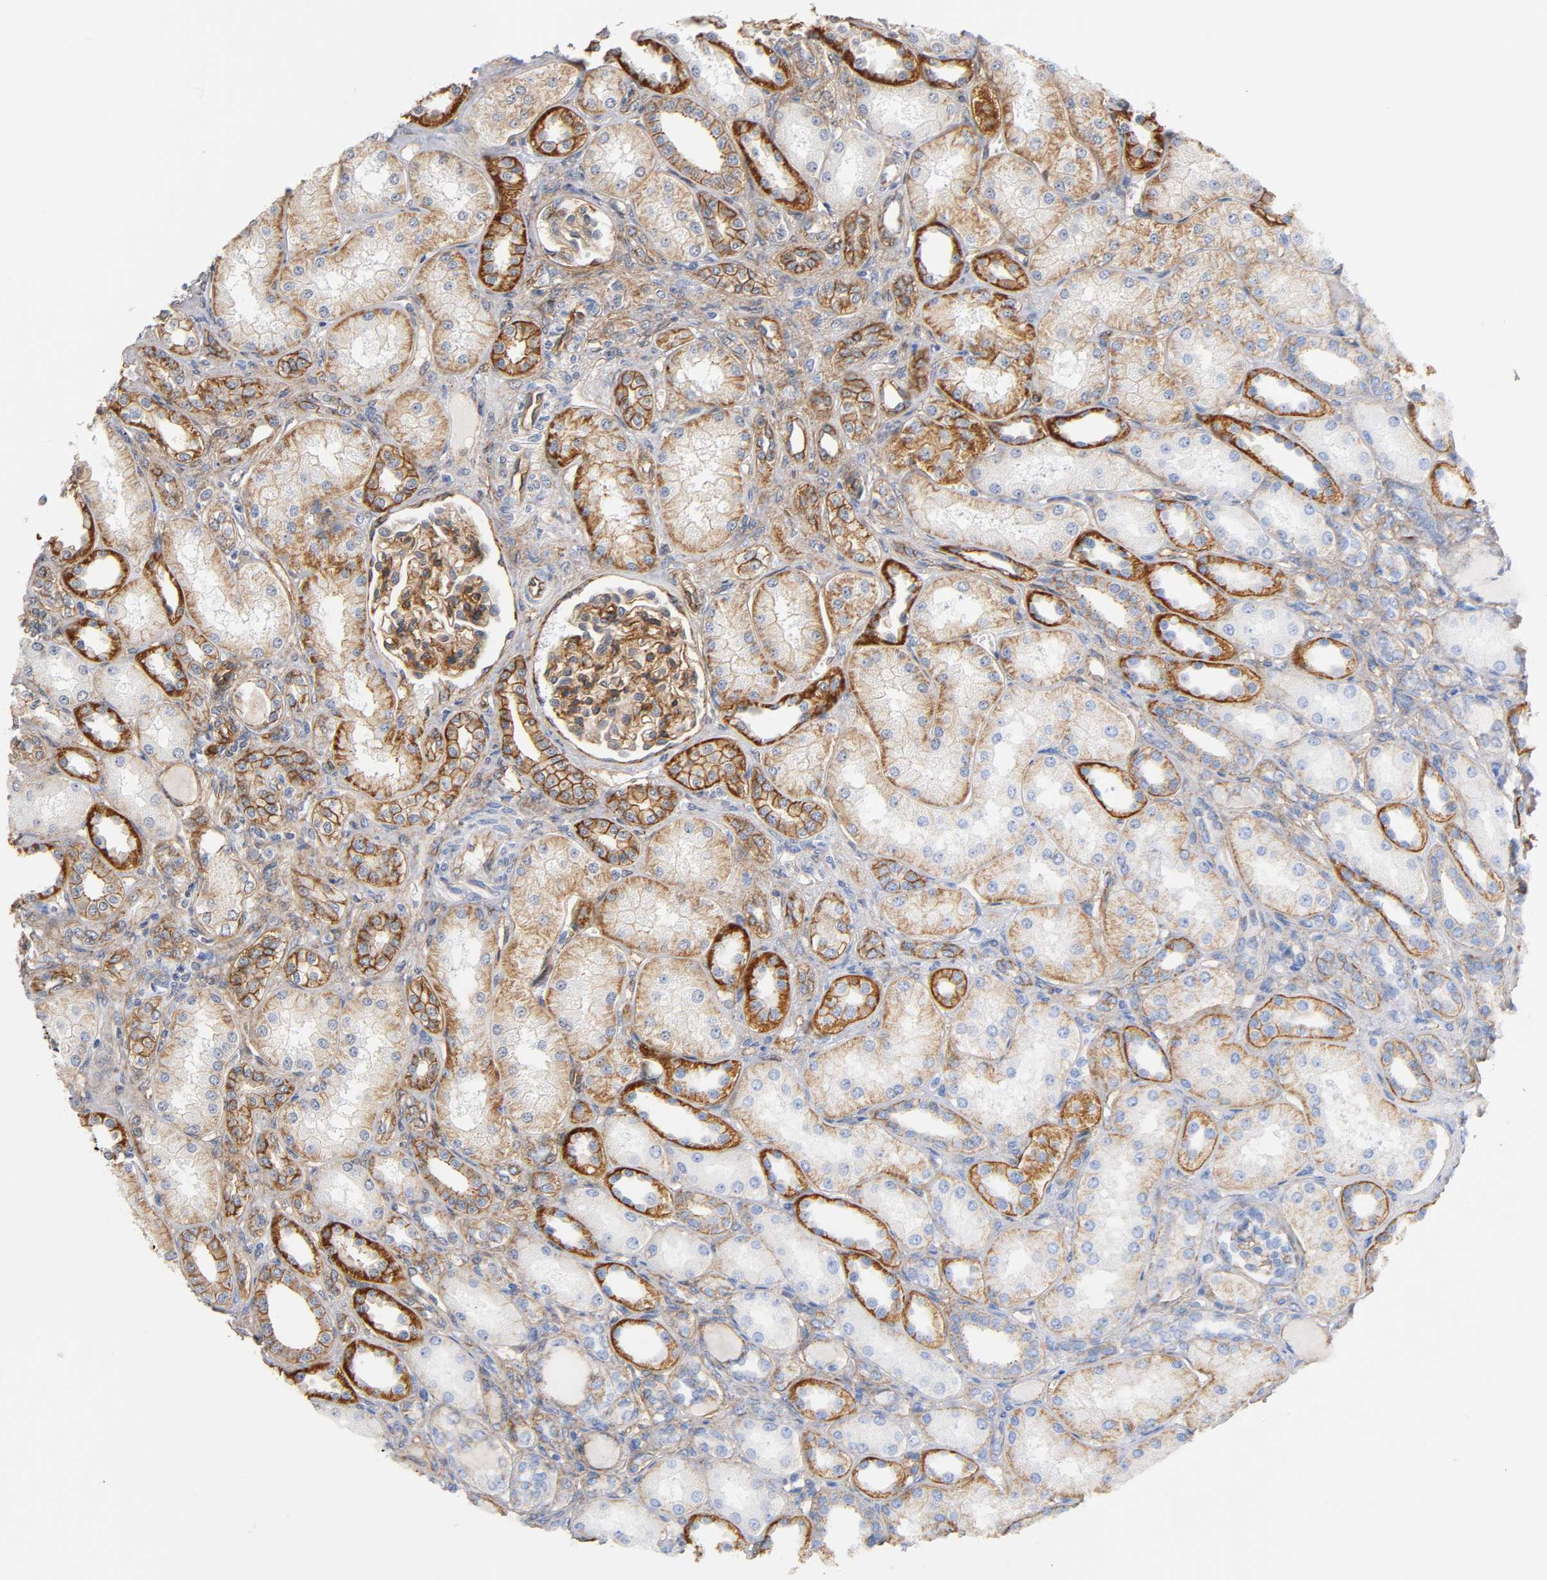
{"staining": {"intensity": "moderate", "quantity": ">75%", "location": "cytoplasmic/membranous"}, "tissue": "kidney", "cell_type": "Cells in glomeruli", "image_type": "normal", "snomed": [{"axis": "morphology", "description": "Normal tissue, NOS"}, {"axis": "topography", "description": "Kidney"}], "caption": "Immunohistochemistry (IHC) (DAB (3,3'-diaminobenzidine)) staining of unremarkable kidney exhibits moderate cytoplasmic/membranous protein expression in approximately >75% of cells in glomeruli.", "gene": "SPTAN1", "patient": {"sex": "male", "age": 7}}